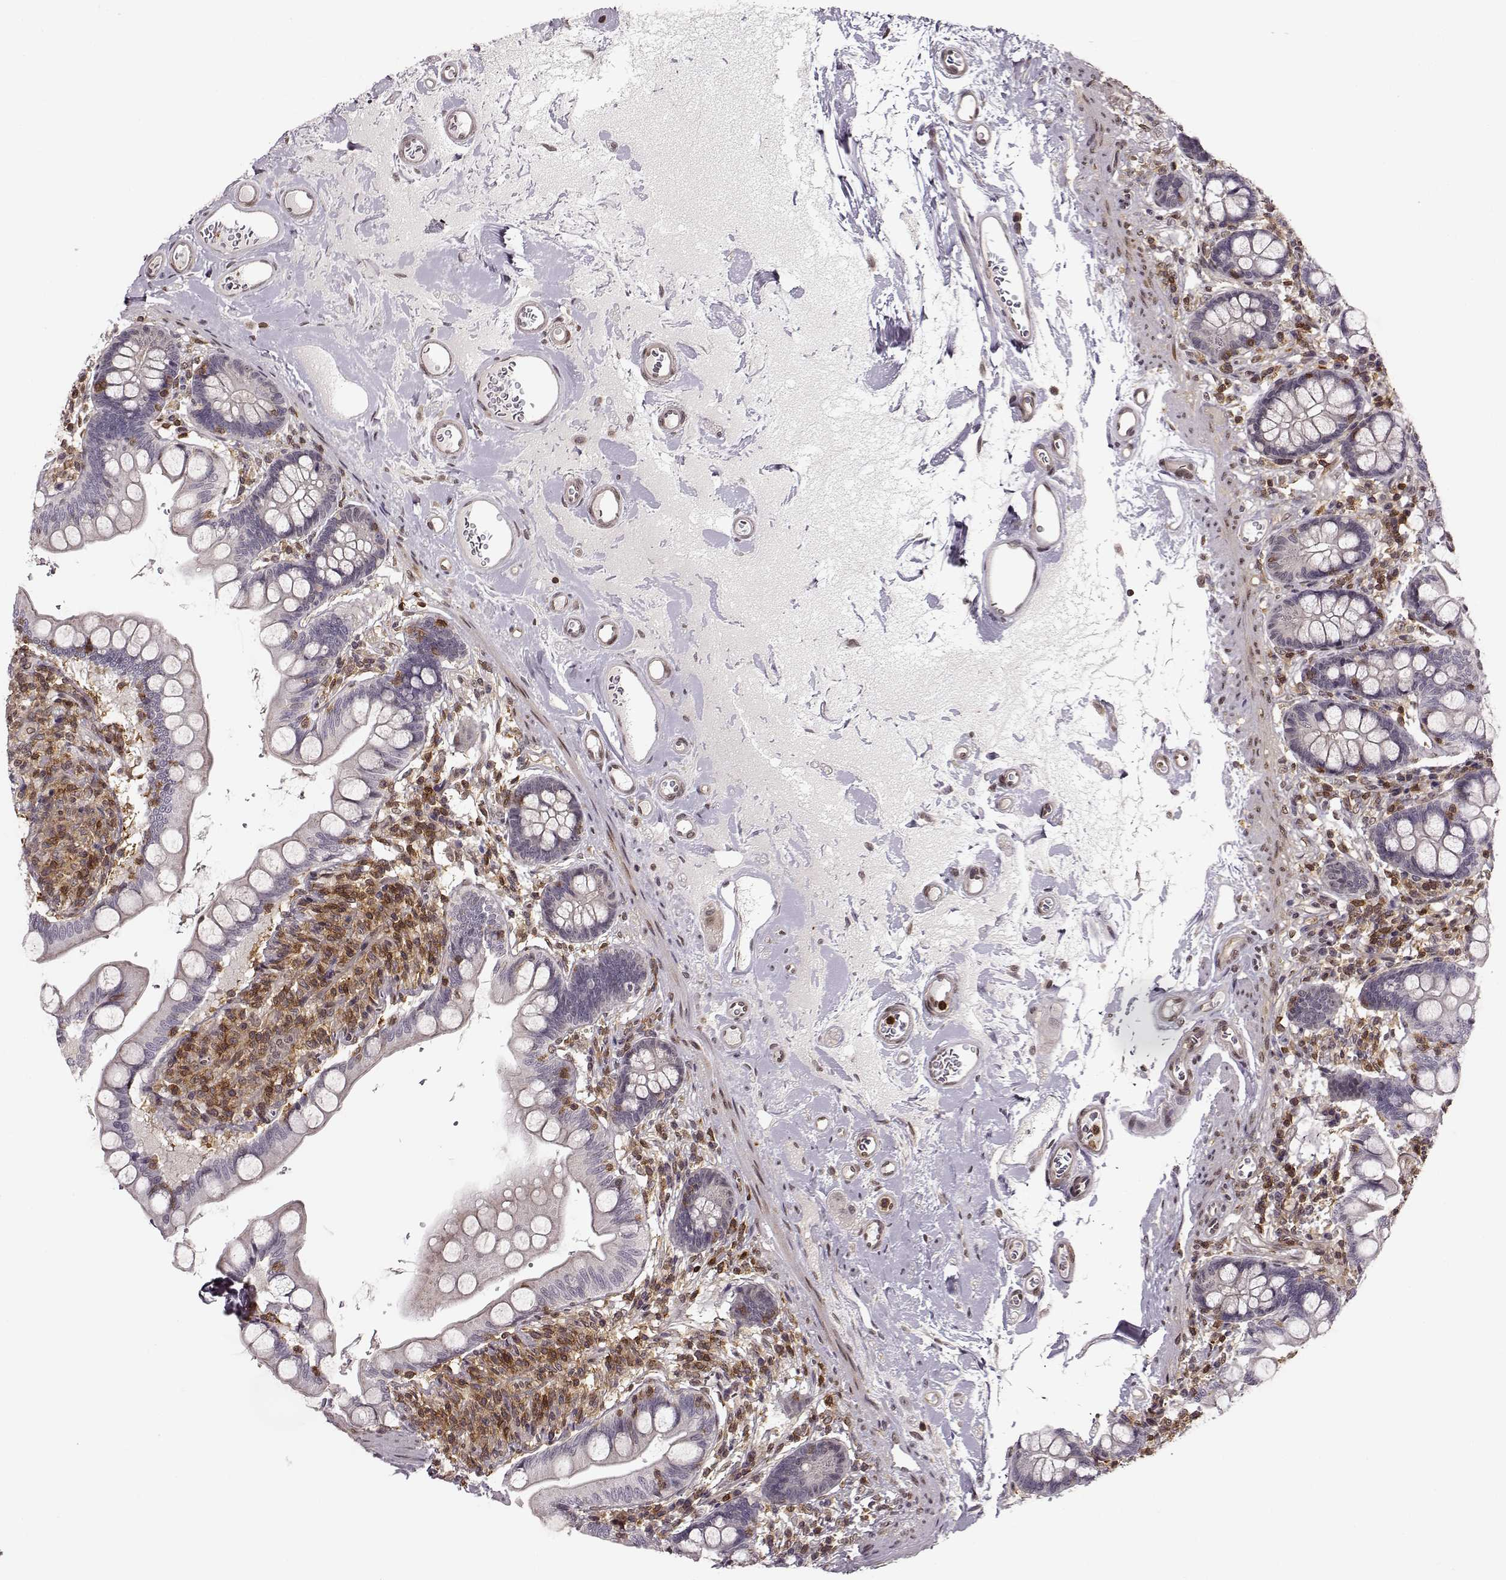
{"staining": {"intensity": "negative", "quantity": "none", "location": "none"}, "tissue": "small intestine", "cell_type": "Glandular cells", "image_type": "normal", "snomed": [{"axis": "morphology", "description": "Normal tissue, NOS"}, {"axis": "topography", "description": "Small intestine"}], "caption": "Immunohistochemical staining of unremarkable small intestine reveals no significant expression in glandular cells.", "gene": "MFSD1", "patient": {"sex": "female", "age": 56}}